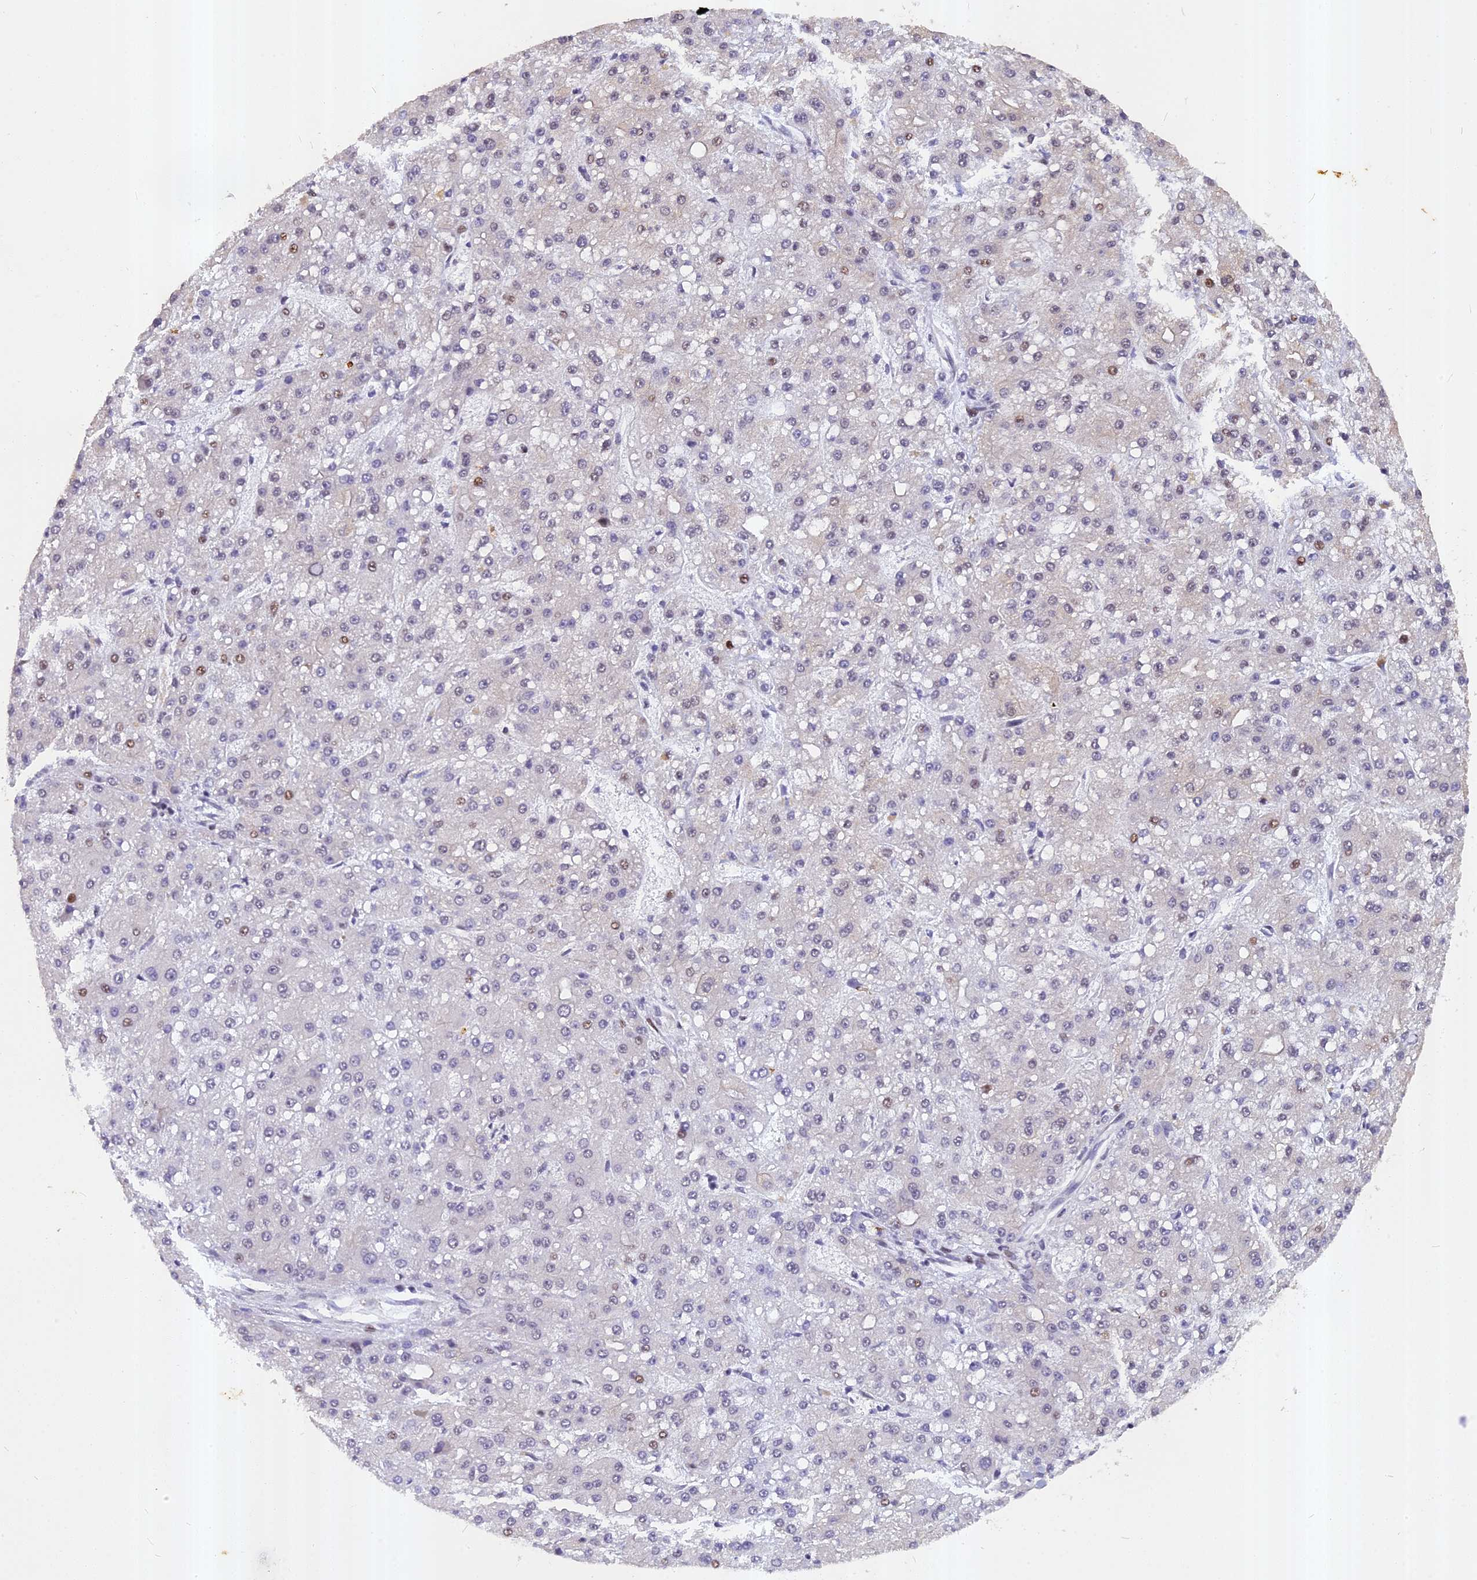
{"staining": {"intensity": "negative", "quantity": "none", "location": "none"}, "tissue": "liver cancer", "cell_type": "Tumor cells", "image_type": "cancer", "snomed": [{"axis": "morphology", "description": "Carcinoma, Hepatocellular, NOS"}, {"axis": "topography", "description": "Liver"}], "caption": "DAB immunohistochemical staining of human liver cancer (hepatocellular carcinoma) displays no significant staining in tumor cells.", "gene": "ANKRD34B", "patient": {"sex": "male", "age": 67}}